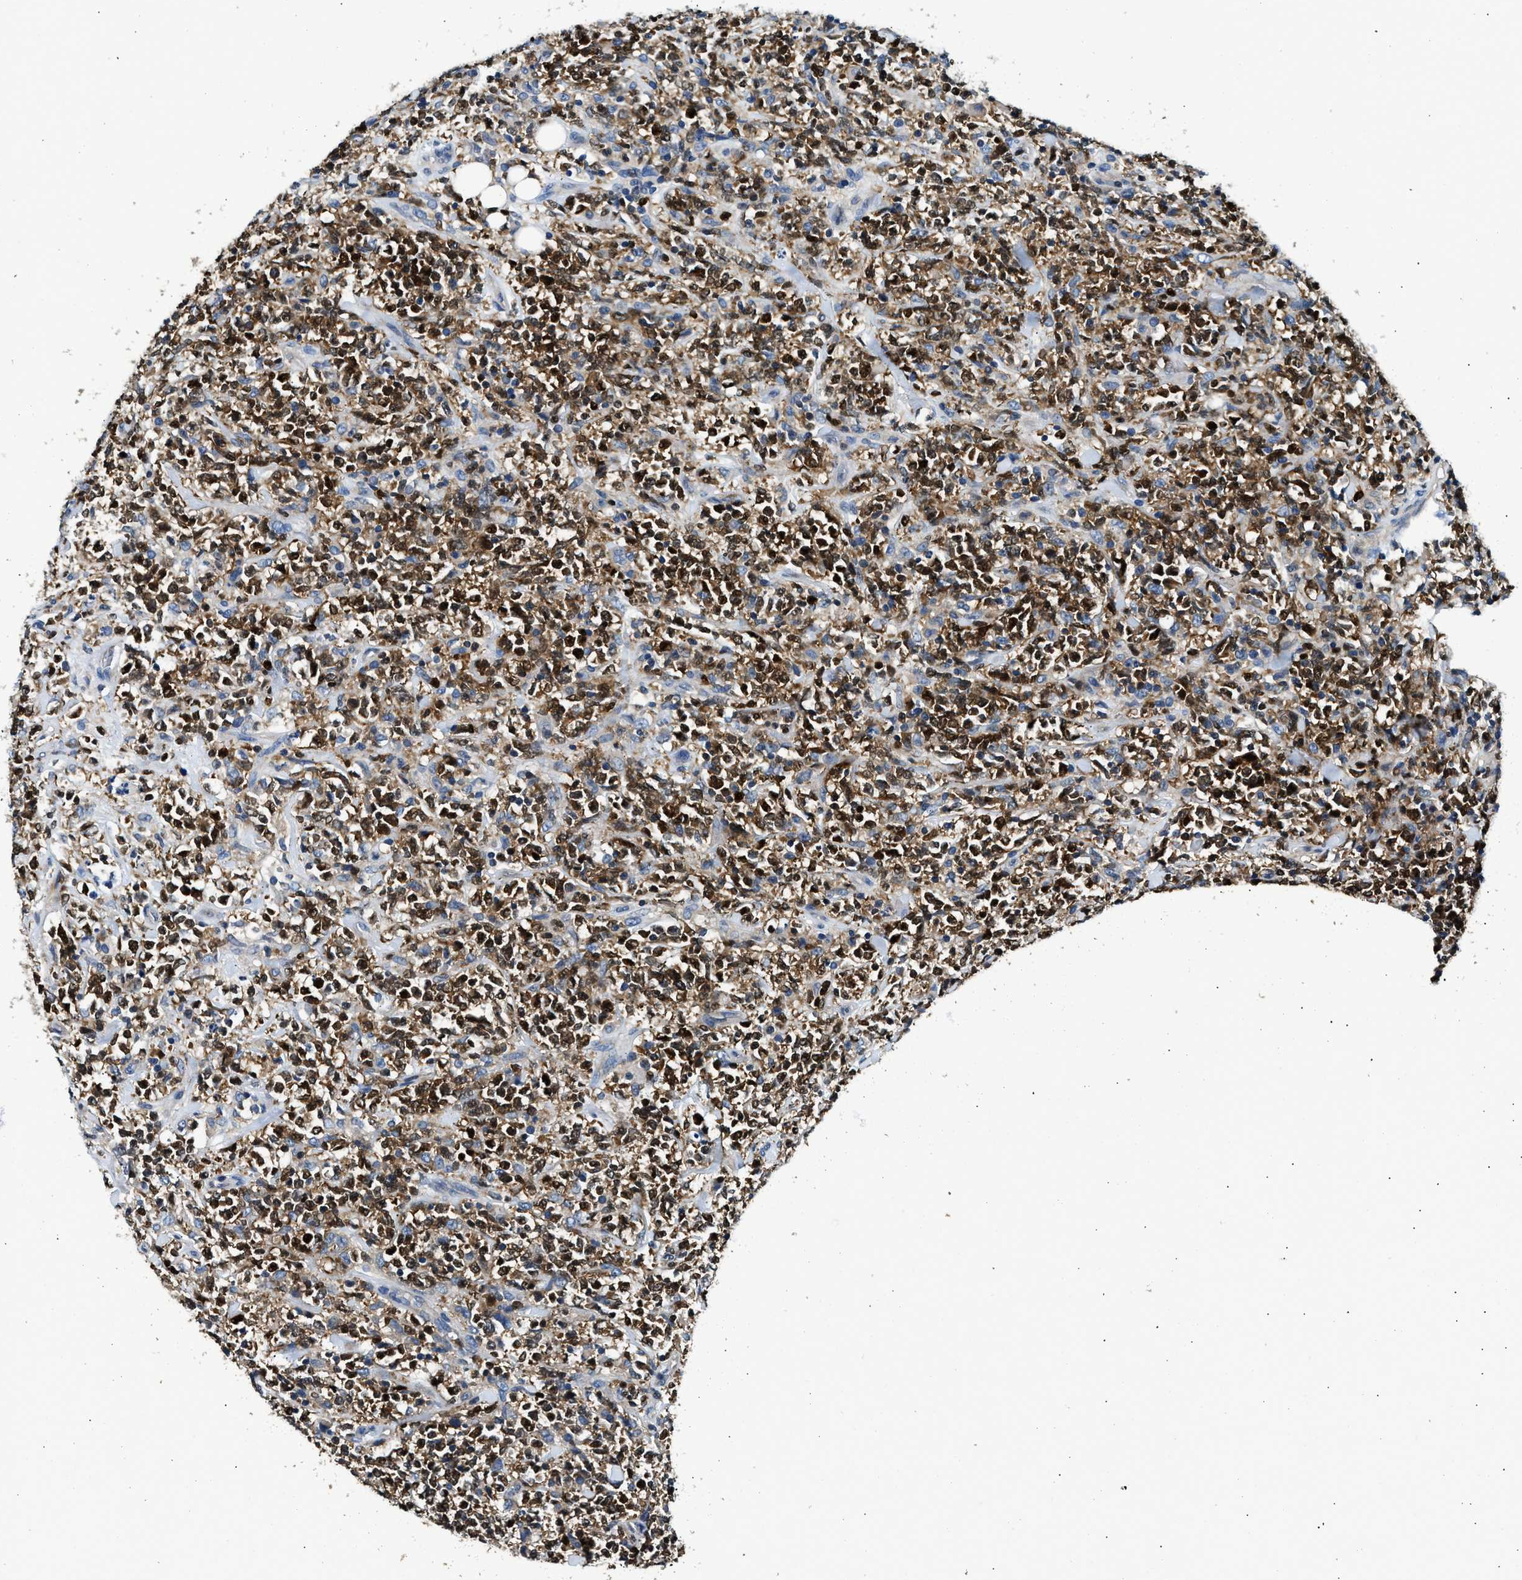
{"staining": {"intensity": "moderate", "quantity": ">75%", "location": "cytoplasmic/membranous,nuclear"}, "tissue": "lymphoma", "cell_type": "Tumor cells", "image_type": "cancer", "snomed": [{"axis": "morphology", "description": "Malignant lymphoma, non-Hodgkin's type, High grade"}, {"axis": "topography", "description": "Soft tissue"}], "caption": "Tumor cells reveal moderate cytoplasmic/membranous and nuclear staining in approximately >75% of cells in malignant lymphoma, non-Hodgkin's type (high-grade). Nuclei are stained in blue.", "gene": "TOX", "patient": {"sex": "male", "age": 18}}